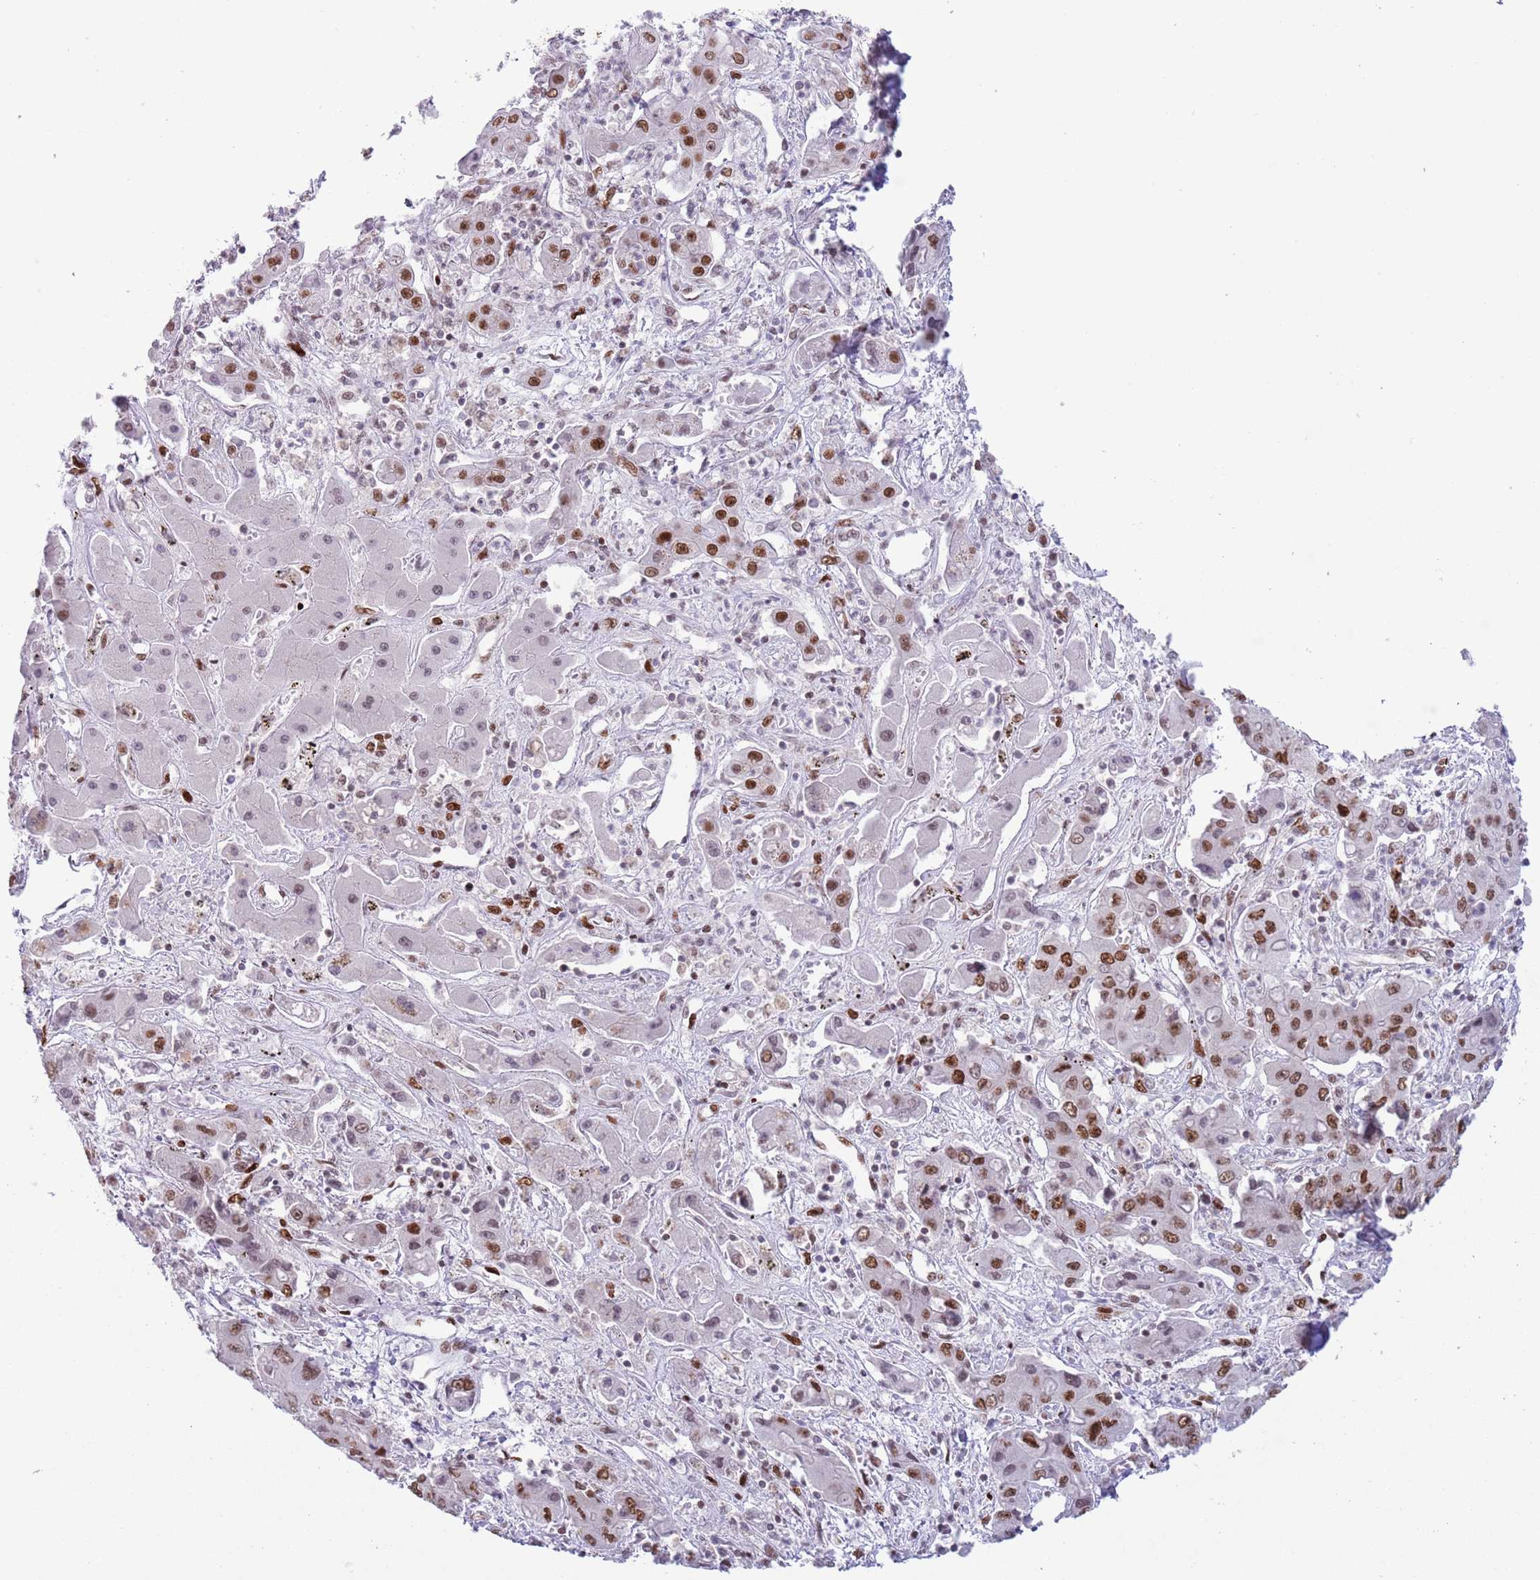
{"staining": {"intensity": "moderate", "quantity": ">75%", "location": "nuclear"}, "tissue": "liver cancer", "cell_type": "Tumor cells", "image_type": "cancer", "snomed": [{"axis": "morphology", "description": "Cholangiocarcinoma"}, {"axis": "topography", "description": "Liver"}], "caption": "Cholangiocarcinoma (liver) tissue exhibits moderate nuclear positivity in approximately >75% of tumor cells", "gene": "MFSD10", "patient": {"sex": "male", "age": 67}}